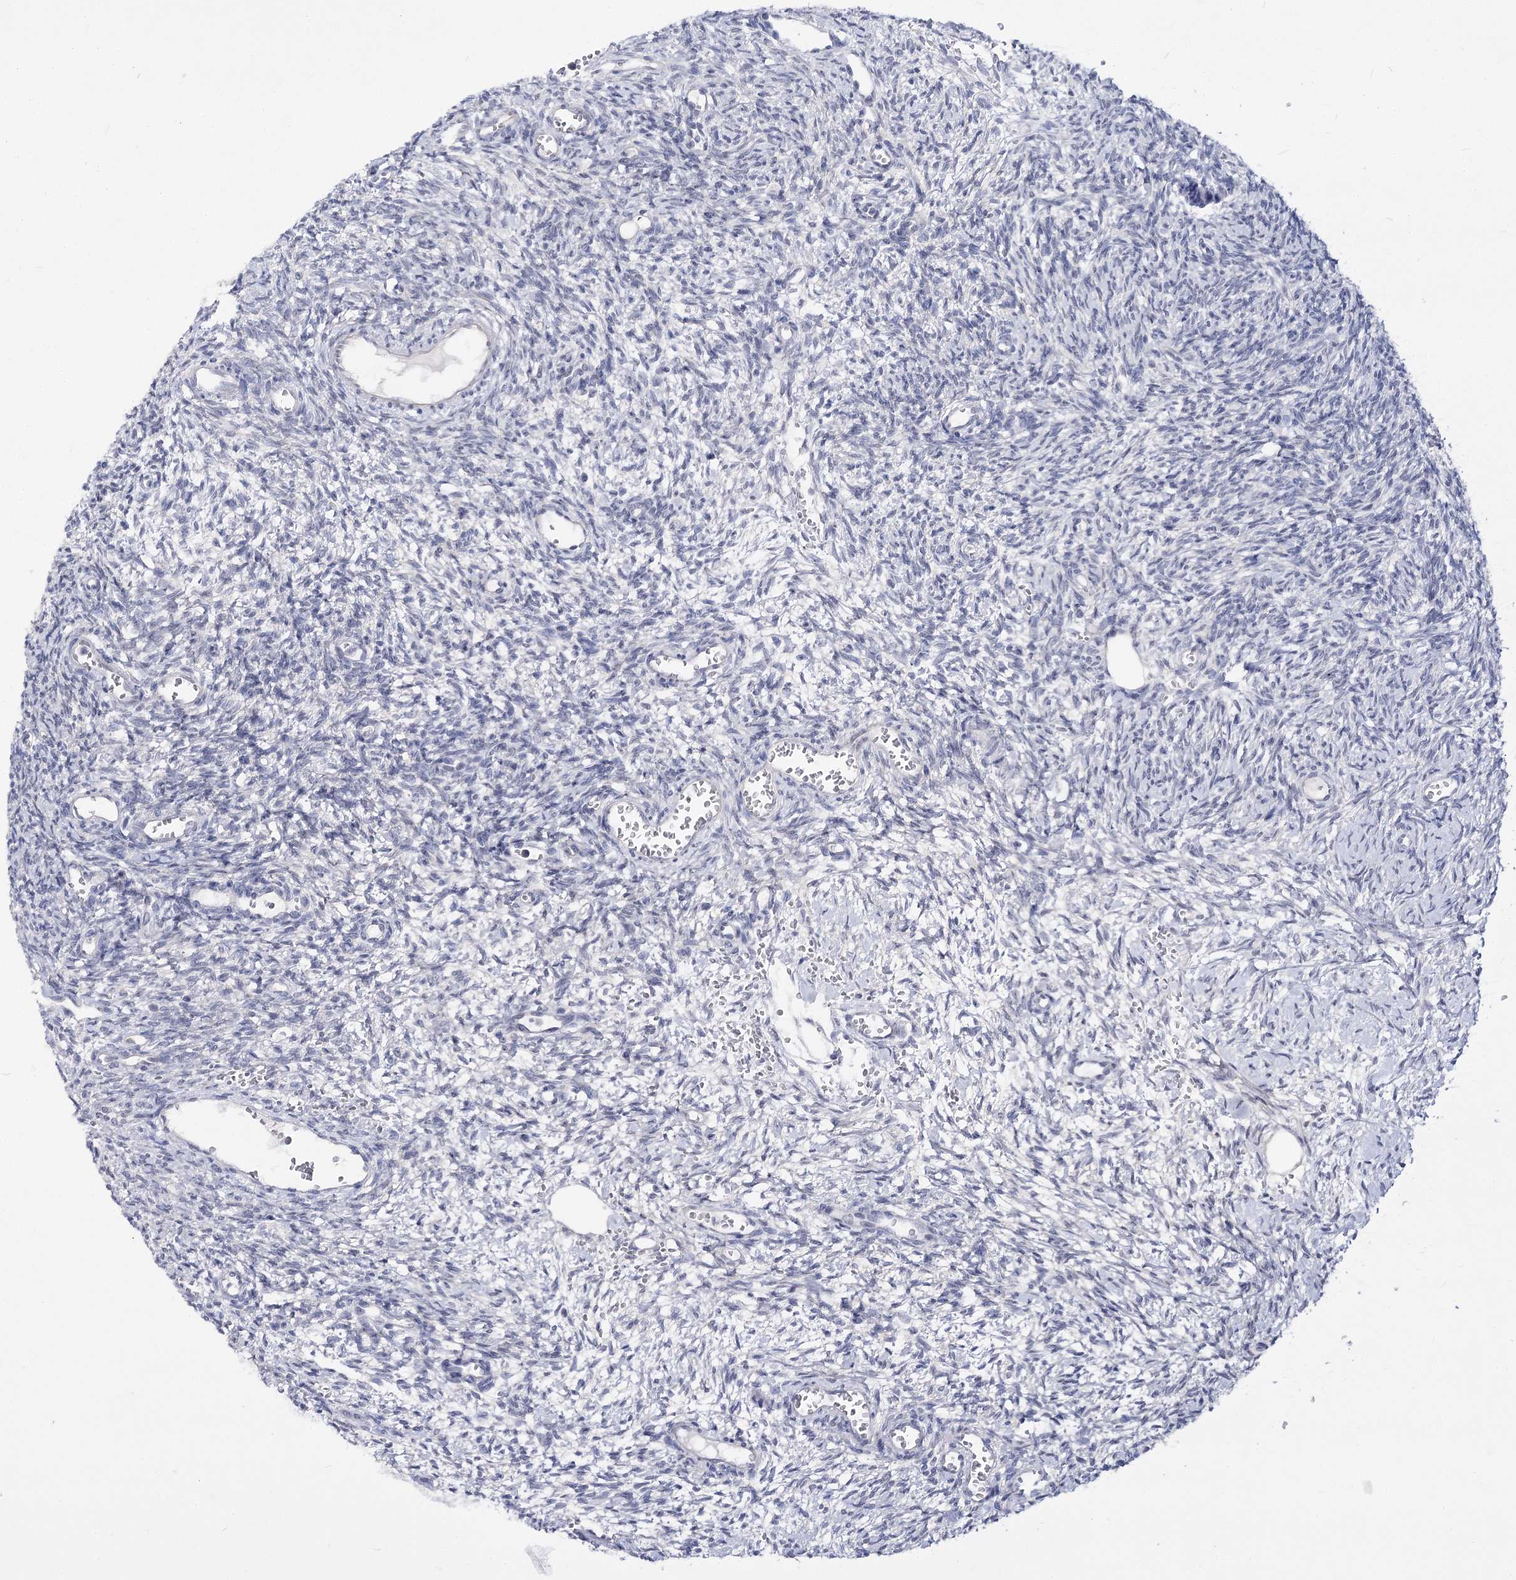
{"staining": {"intensity": "negative", "quantity": "none", "location": "none"}, "tissue": "ovary", "cell_type": "Ovarian stroma cells", "image_type": "normal", "snomed": [{"axis": "morphology", "description": "Normal tissue, NOS"}, {"axis": "topography", "description": "Ovary"}], "caption": "The photomicrograph displays no significant positivity in ovarian stroma cells of ovary. (DAB immunohistochemistry visualized using brightfield microscopy, high magnification).", "gene": "ATP10B", "patient": {"sex": "female", "age": 39}}